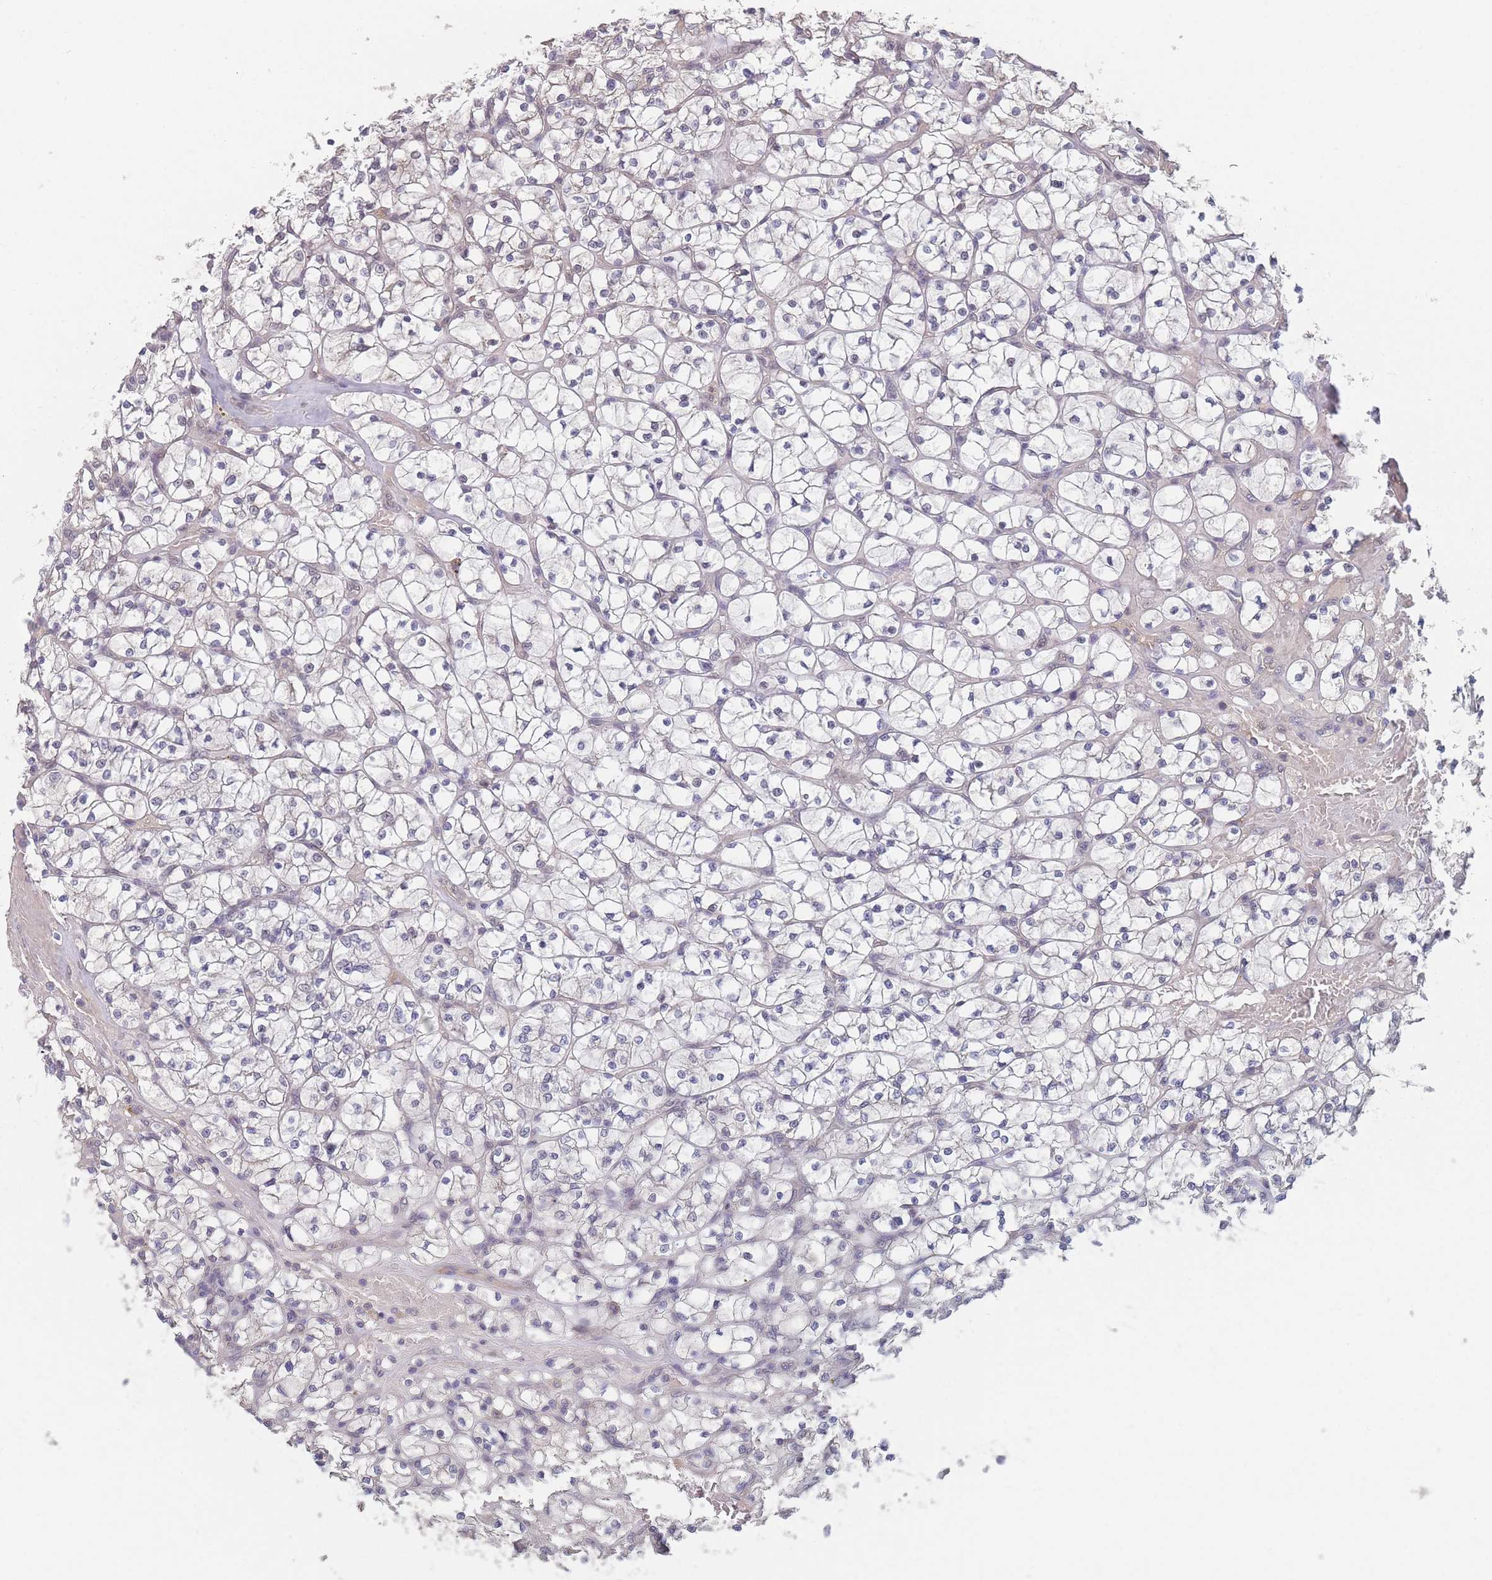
{"staining": {"intensity": "negative", "quantity": "none", "location": "none"}, "tissue": "renal cancer", "cell_type": "Tumor cells", "image_type": "cancer", "snomed": [{"axis": "morphology", "description": "Adenocarcinoma, NOS"}, {"axis": "topography", "description": "Kidney"}], "caption": "Tumor cells show no significant positivity in renal adenocarcinoma.", "gene": "ANKRD10", "patient": {"sex": "female", "age": 64}}